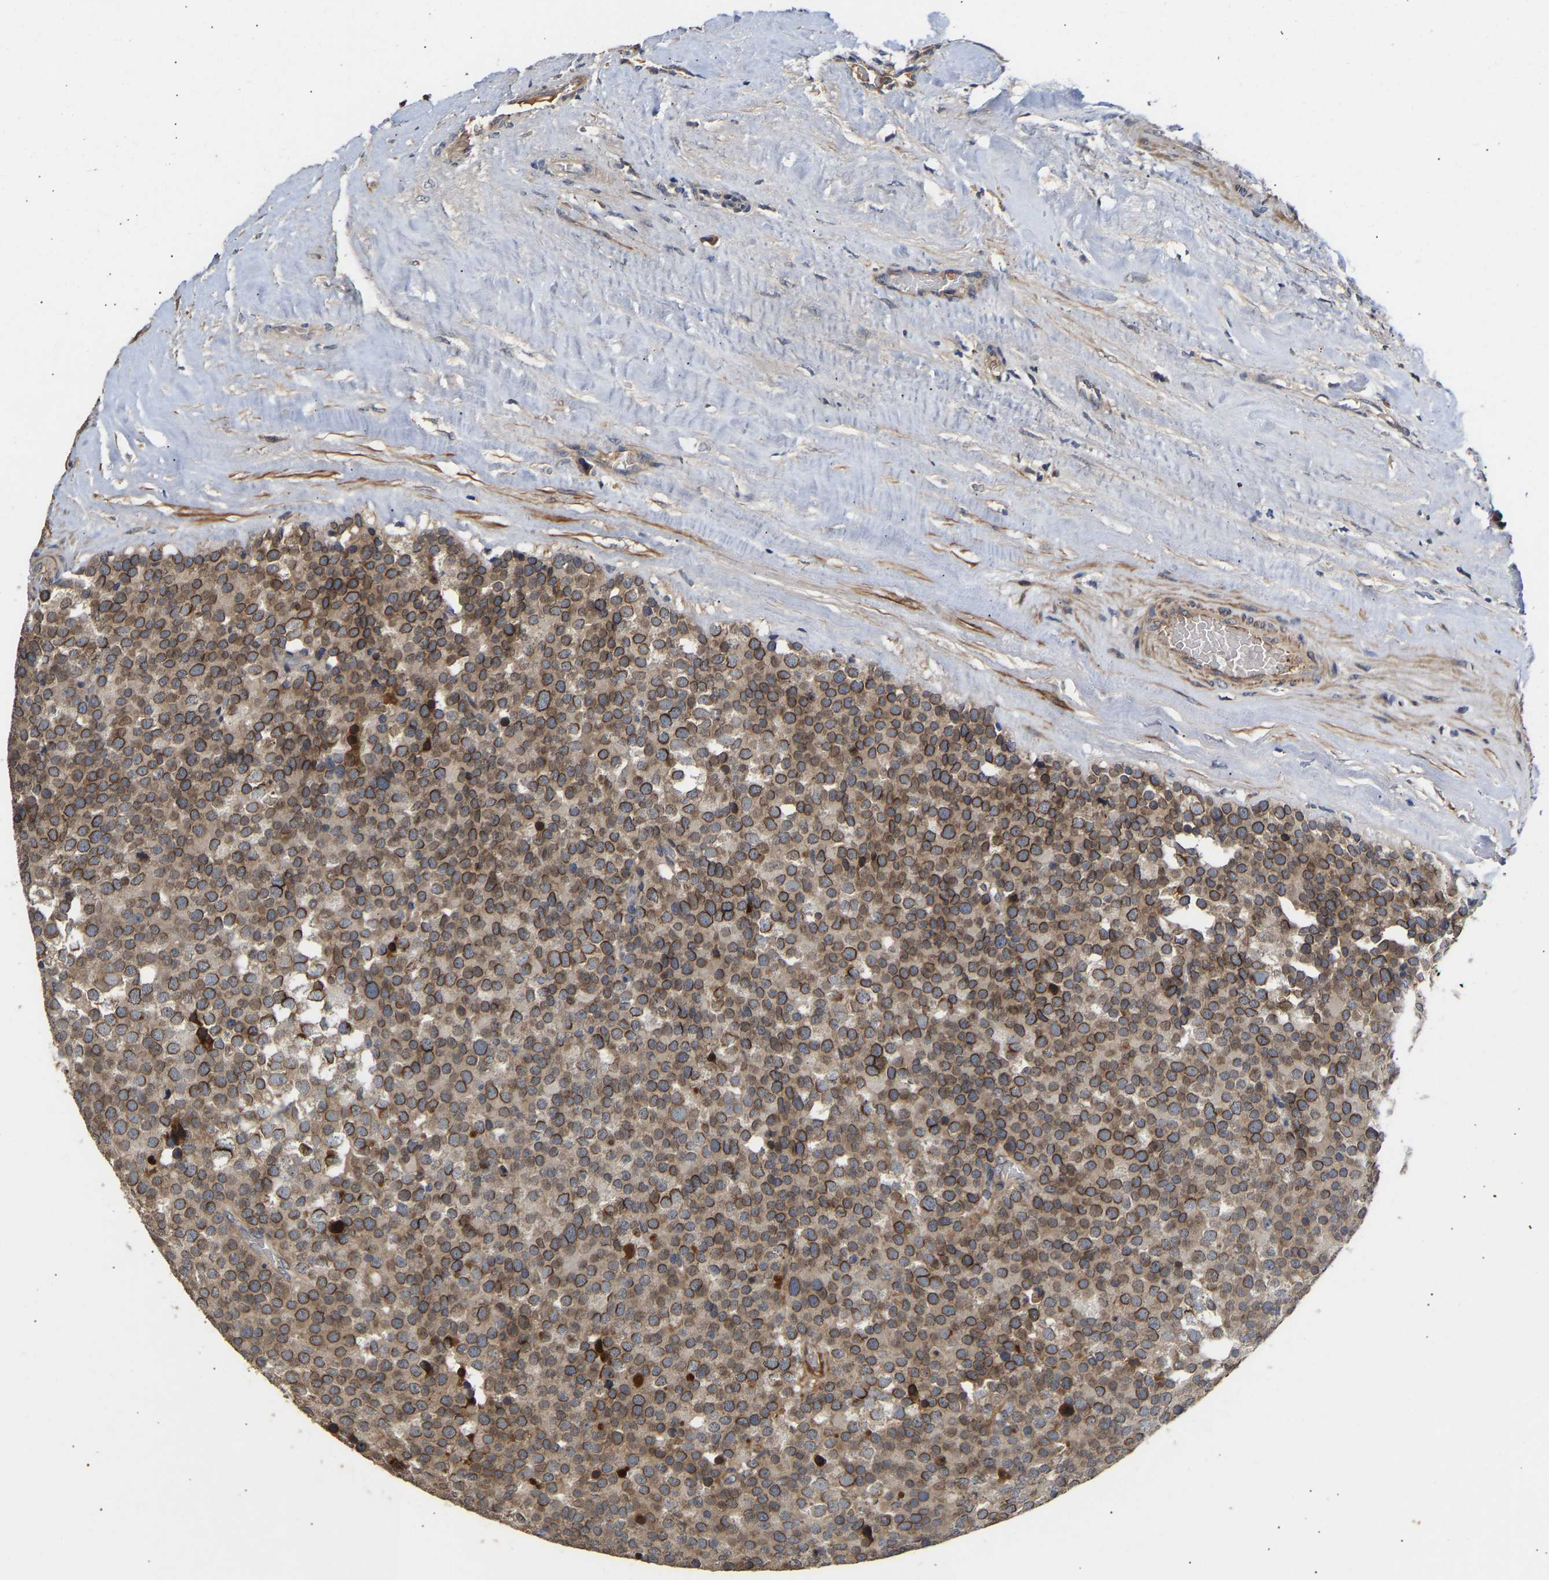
{"staining": {"intensity": "moderate", "quantity": ">75%", "location": "cytoplasmic/membranous"}, "tissue": "testis cancer", "cell_type": "Tumor cells", "image_type": "cancer", "snomed": [{"axis": "morphology", "description": "Normal tissue, NOS"}, {"axis": "morphology", "description": "Seminoma, NOS"}, {"axis": "topography", "description": "Testis"}], "caption": "Moderate cytoplasmic/membranous positivity for a protein is appreciated in about >75% of tumor cells of seminoma (testis) using IHC.", "gene": "KASH5", "patient": {"sex": "male", "age": 71}}